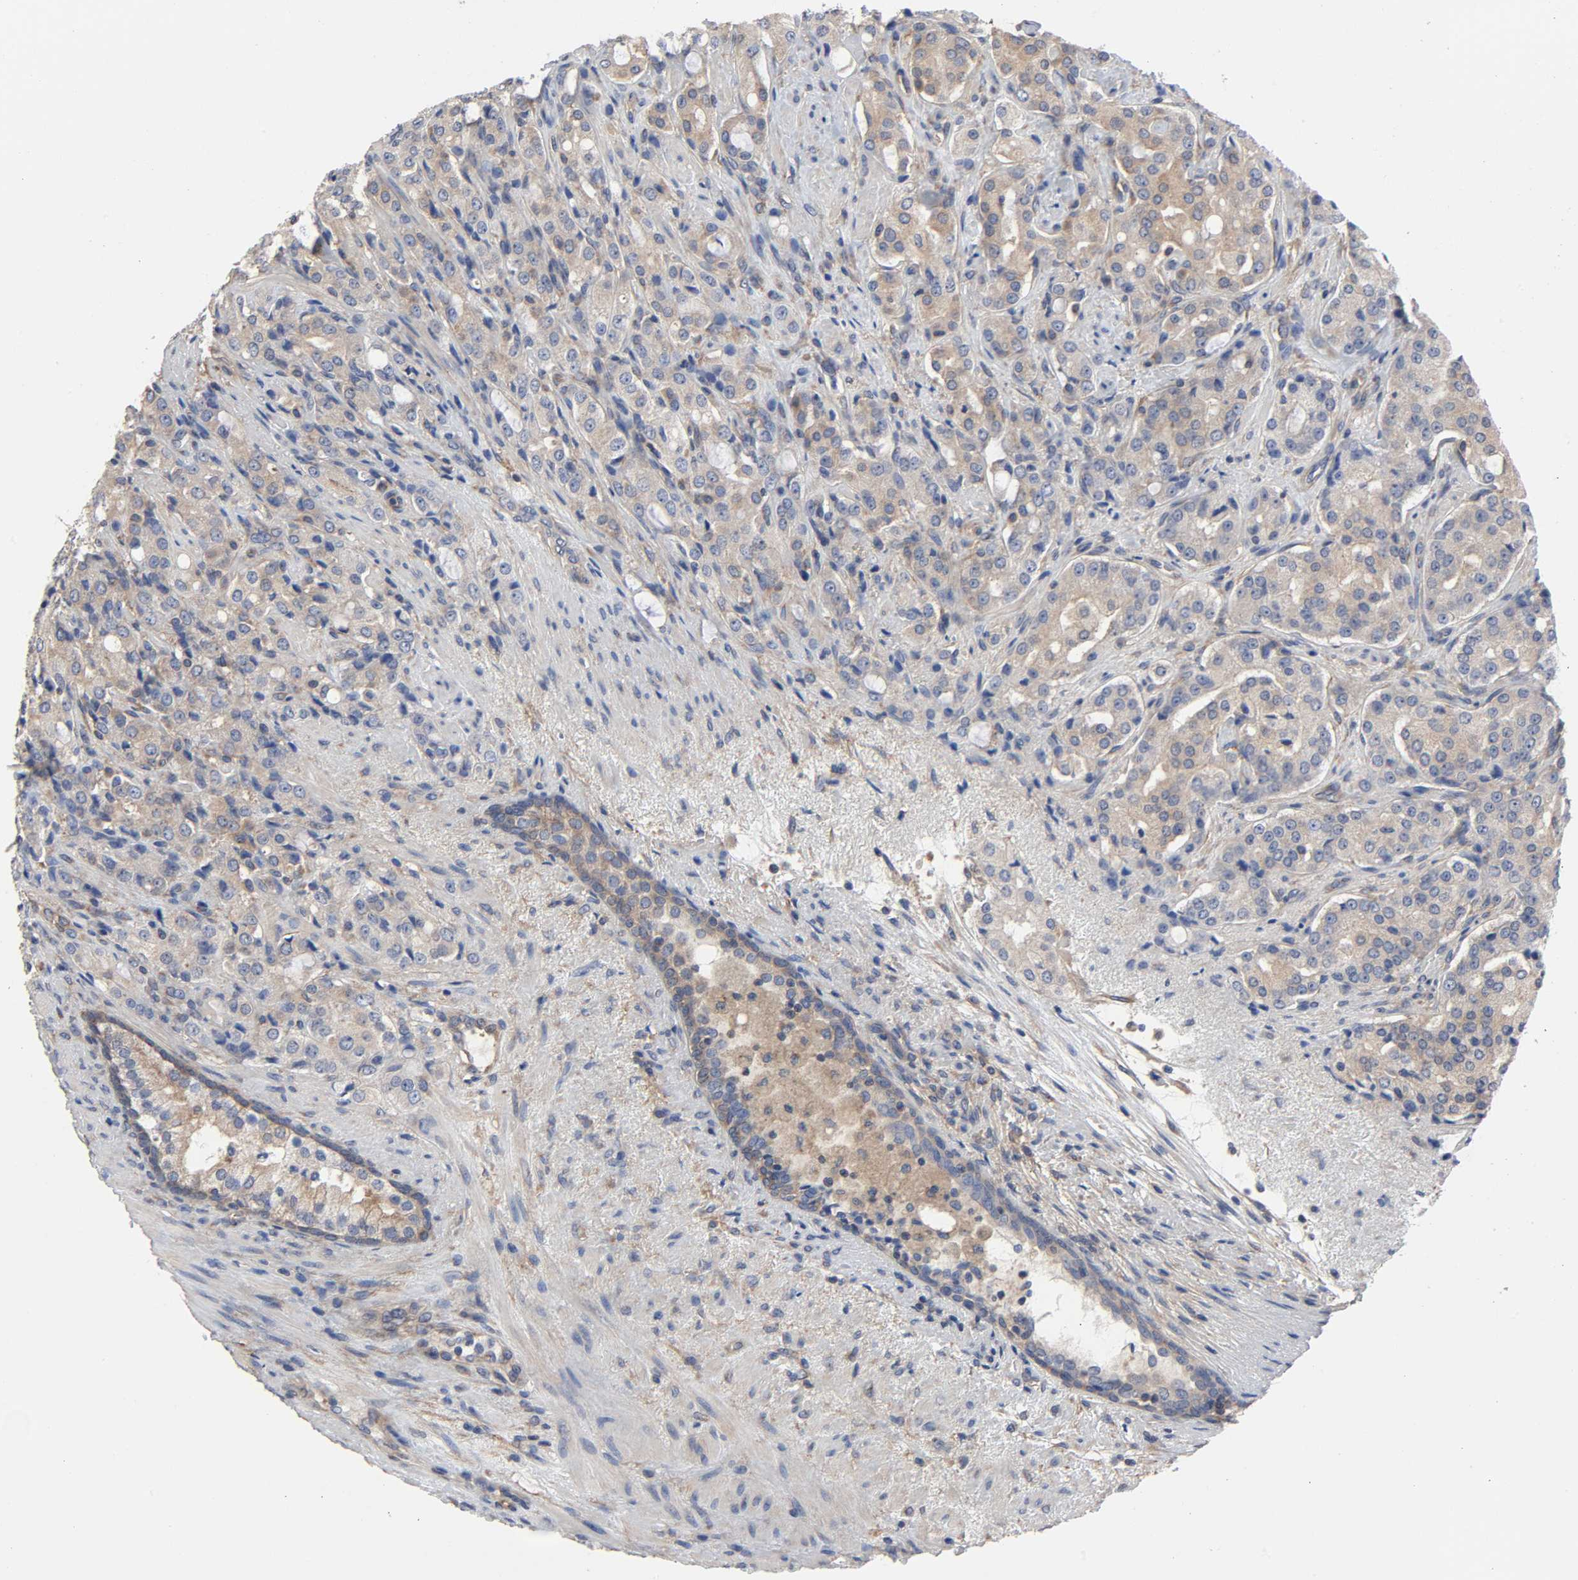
{"staining": {"intensity": "moderate", "quantity": ">75%", "location": "cytoplasmic/membranous"}, "tissue": "prostate cancer", "cell_type": "Tumor cells", "image_type": "cancer", "snomed": [{"axis": "morphology", "description": "Adenocarcinoma, High grade"}, {"axis": "topography", "description": "Prostate"}], "caption": "Immunohistochemical staining of prostate cancer (high-grade adenocarcinoma) reveals moderate cytoplasmic/membranous protein expression in approximately >75% of tumor cells.", "gene": "DYNLT3", "patient": {"sex": "male", "age": 72}}